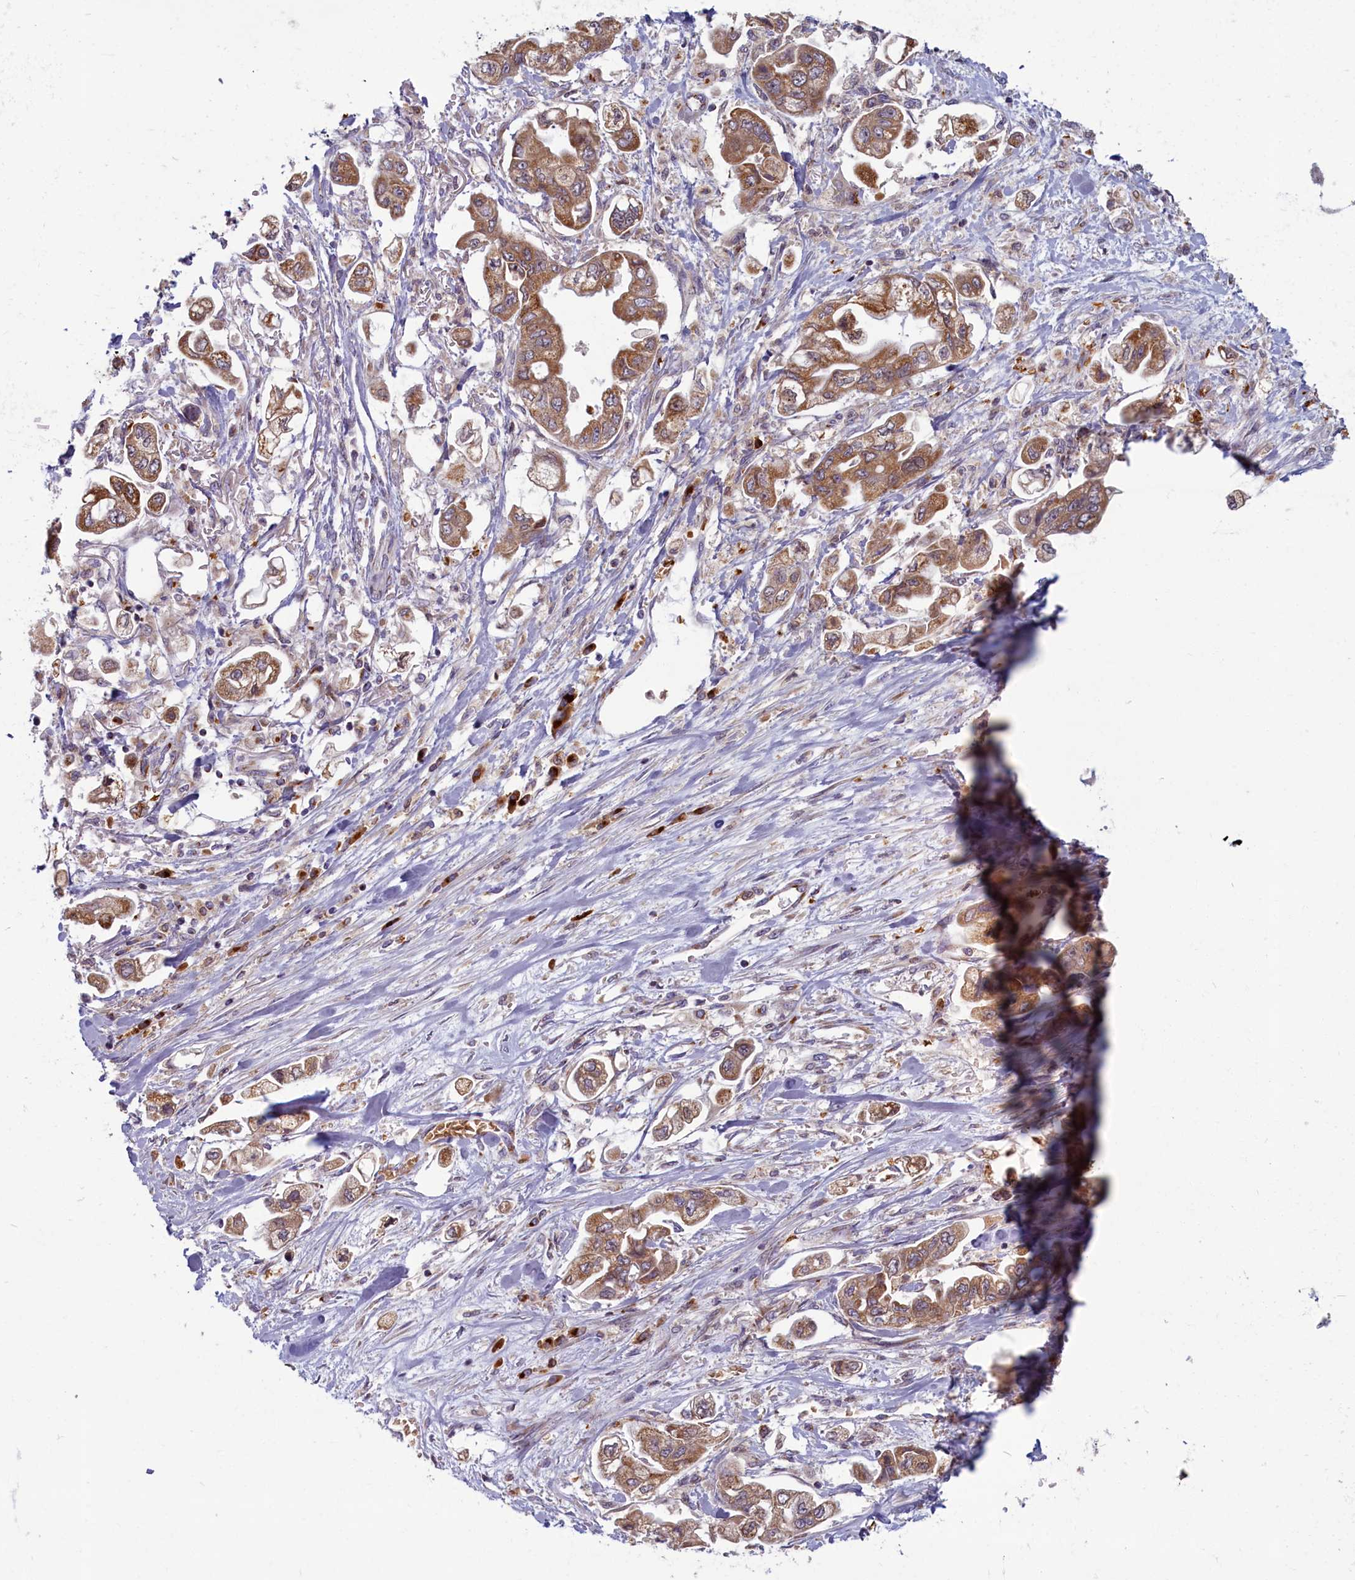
{"staining": {"intensity": "moderate", "quantity": ">75%", "location": "cytoplasmic/membranous"}, "tissue": "stomach cancer", "cell_type": "Tumor cells", "image_type": "cancer", "snomed": [{"axis": "morphology", "description": "Adenocarcinoma, NOS"}, {"axis": "topography", "description": "Stomach"}], "caption": "The image demonstrates immunohistochemical staining of stomach adenocarcinoma. There is moderate cytoplasmic/membranous expression is identified in about >75% of tumor cells.", "gene": "BLVRB", "patient": {"sex": "male", "age": 62}}